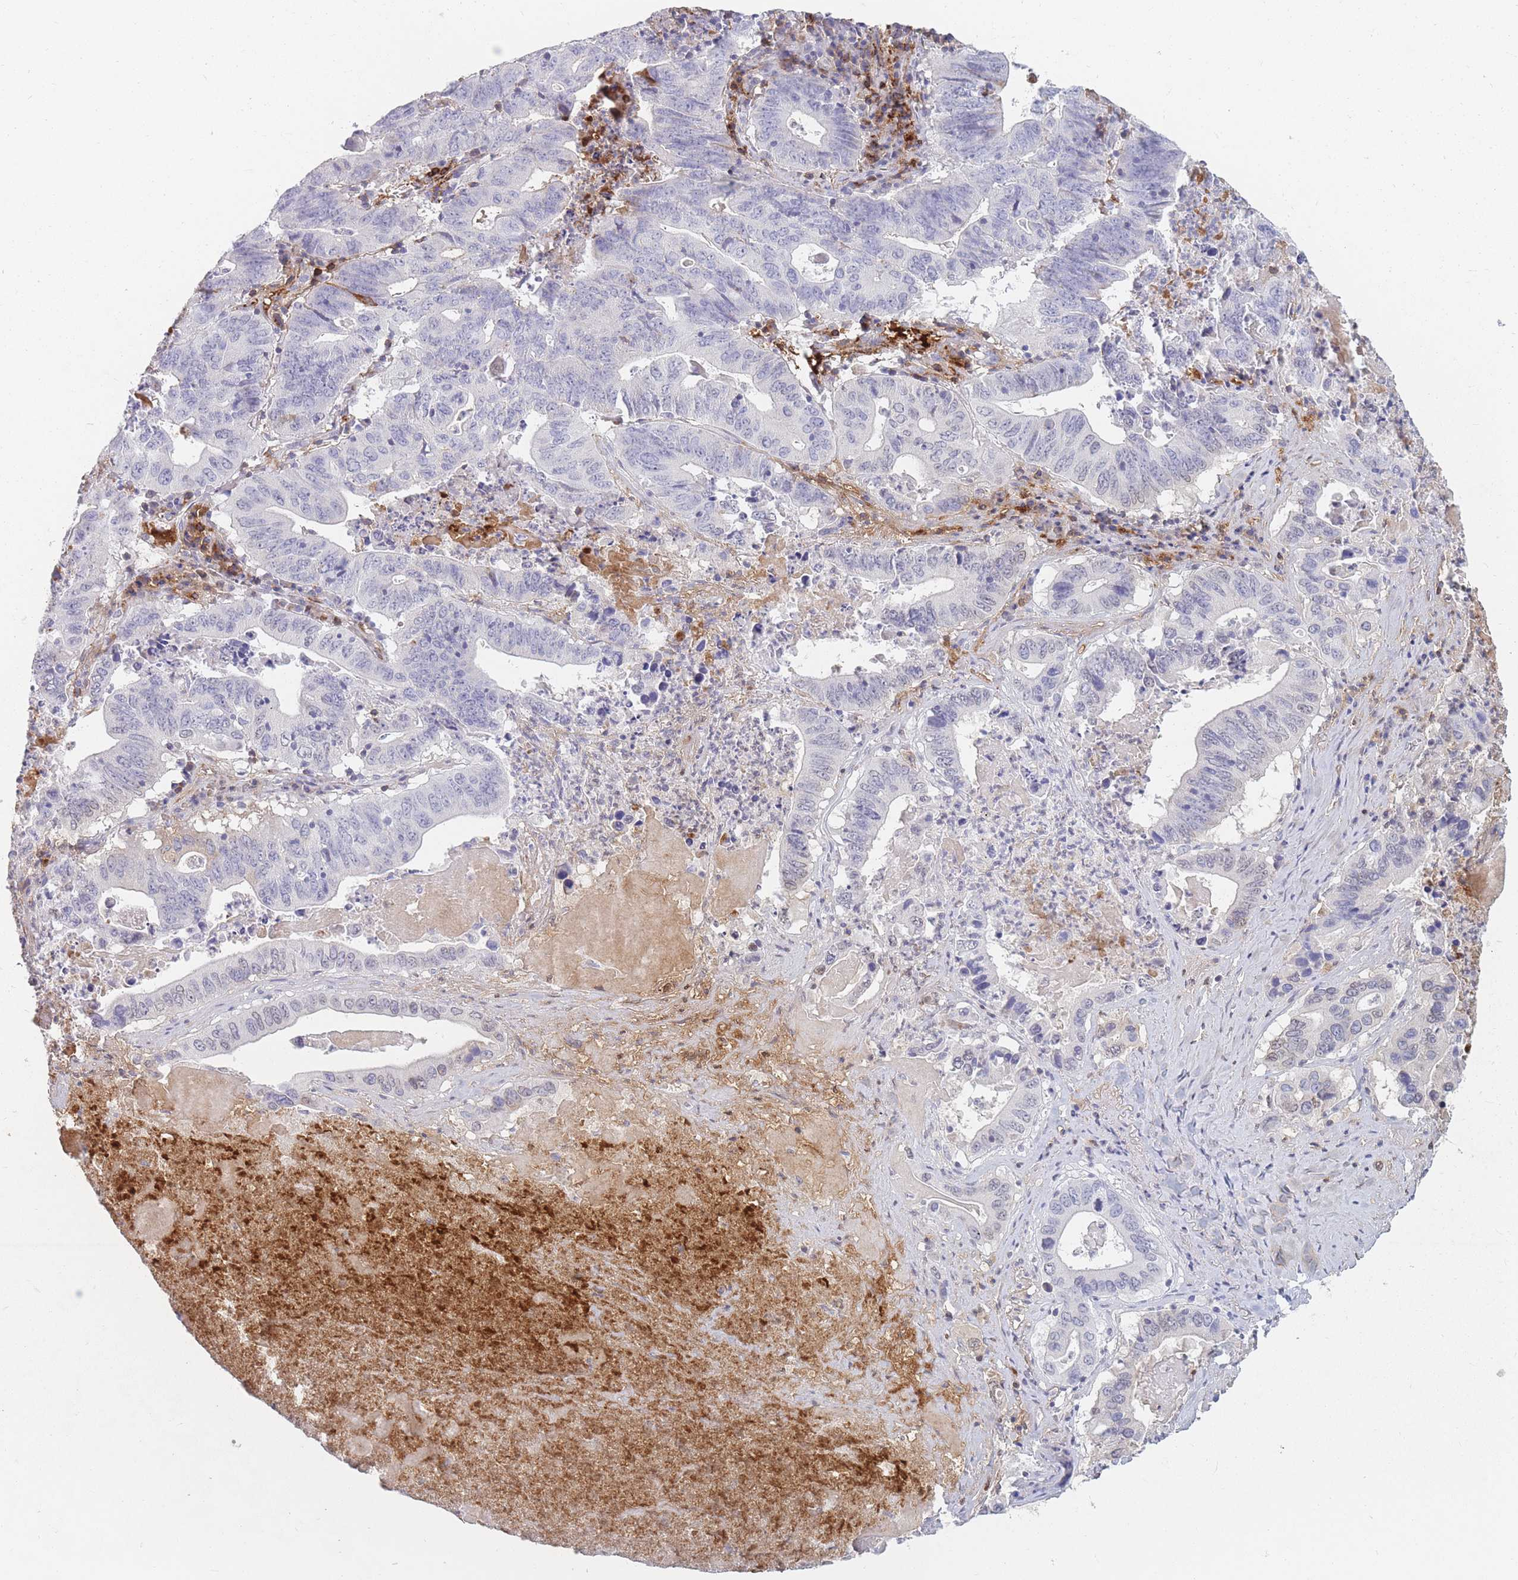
{"staining": {"intensity": "negative", "quantity": "none", "location": "none"}, "tissue": "lung cancer", "cell_type": "Tumor cells", "image_type": "cancer", "snomed": [{"axis": "morphology", "description": "Adenocarcinoma, NOS"}, {"axis": "topography", "description": "Lung"}], "caption": "Adenocarcinoma (lung) was stained to show a protein in brown. There is no significant positivity in tumor cells. (DAB (3,3'-diaminobenzidine) immunohistochemistry (IHC) visualized using brightfield microscopy, high magnification).", "gene": "PRG4", "patient": {"sex": "female", "age": 60}}